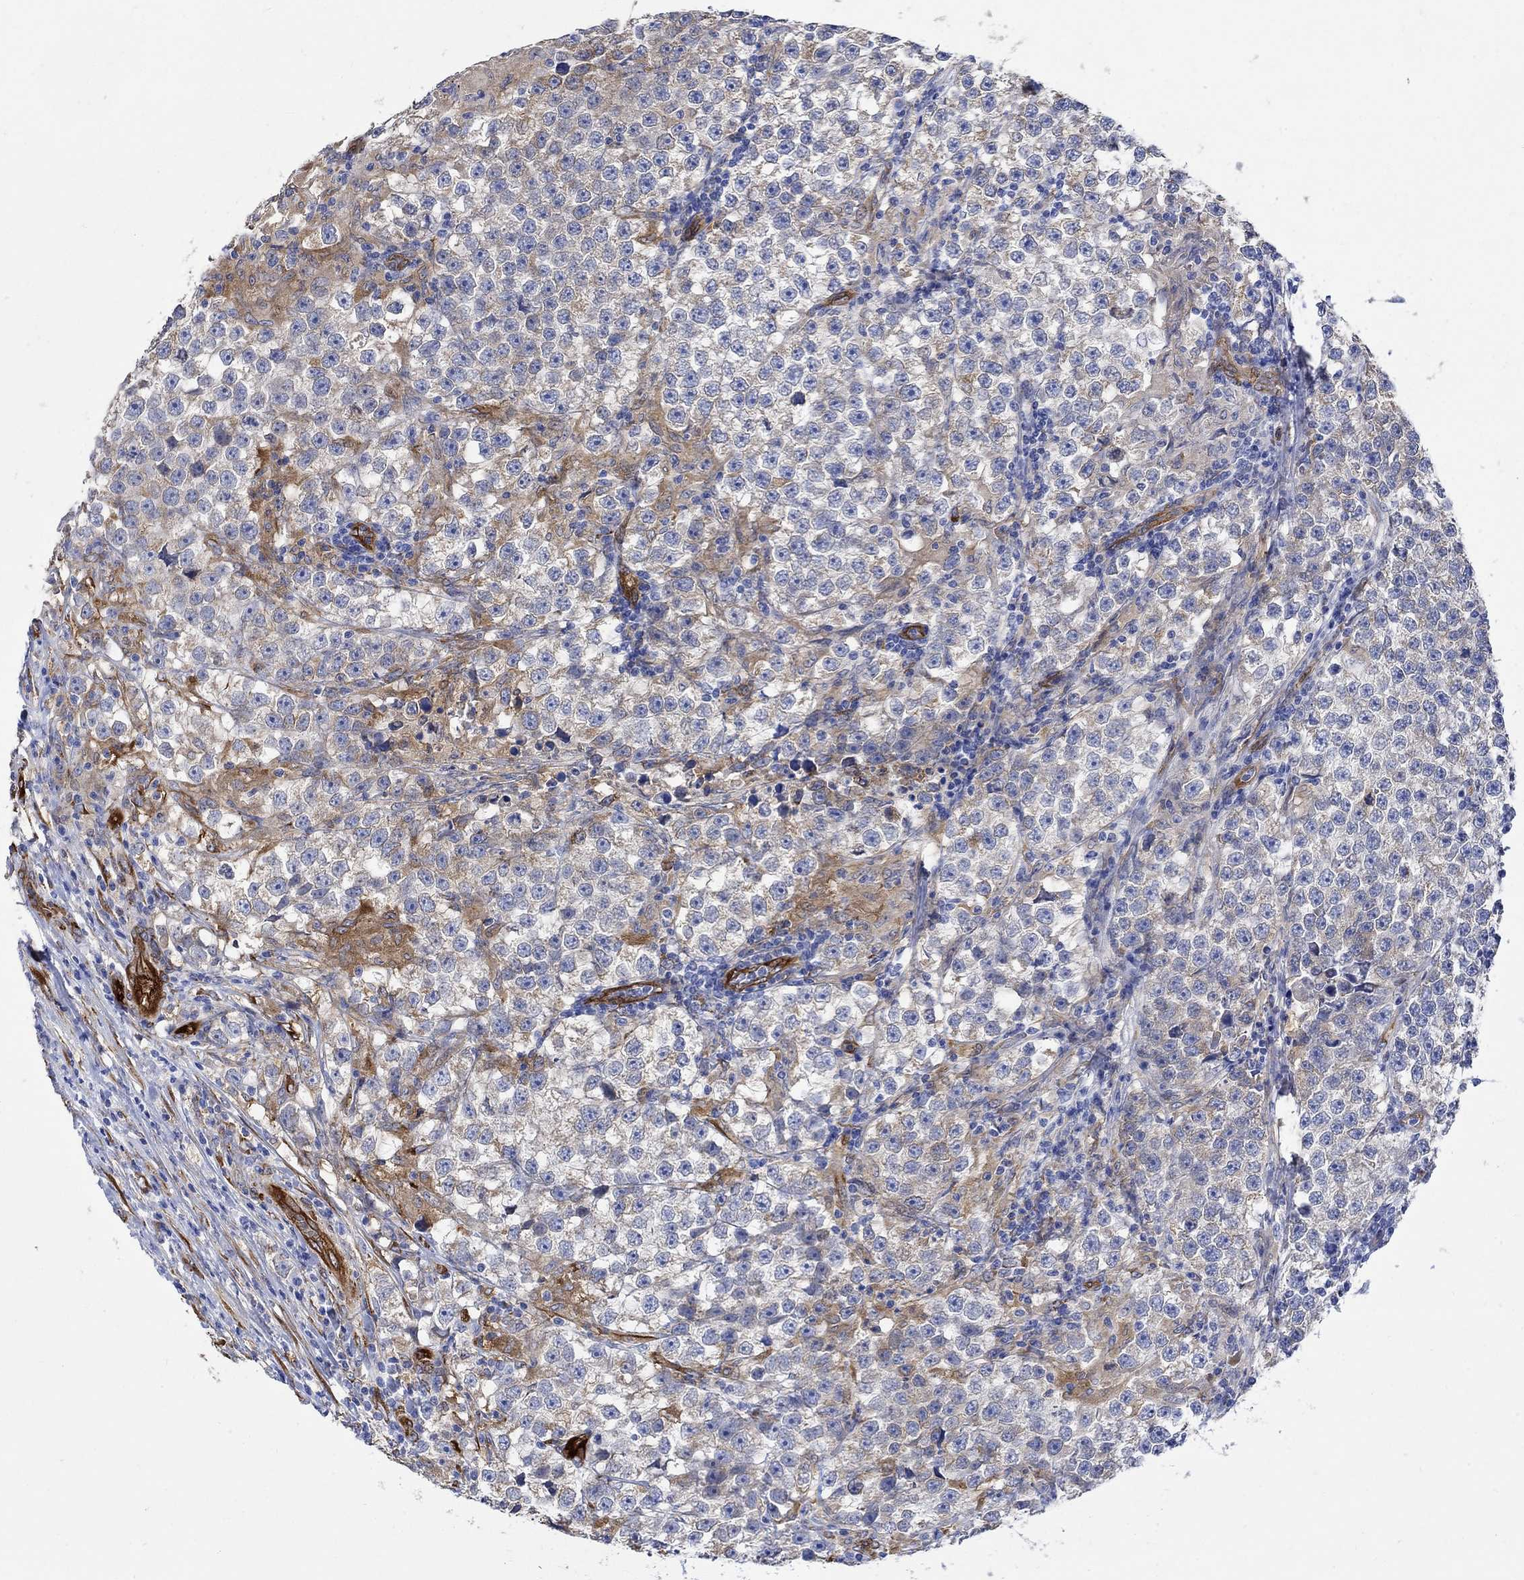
{"staining": {"intensity": "moderate", "quantity": "25%-75%", "location": "cytoplasmic/membranous"}, "tissue": "testis cancer", "cell_type": "Tumor cells", "image_type": "cancer", "snomed": [{"axis": "morphology", "description": "Seminoma, NOS"}, {"axis": "topography", "description": "Testis"}], "caption": "Brown immunohistochemical staining in testis cancer (seminoma) demonstrates moderate cytoplasmic/membranous expression in about 25%-75% of tumor cells.", "gene": "TGM2", "patient": {"sex": "male", "age": 46}}